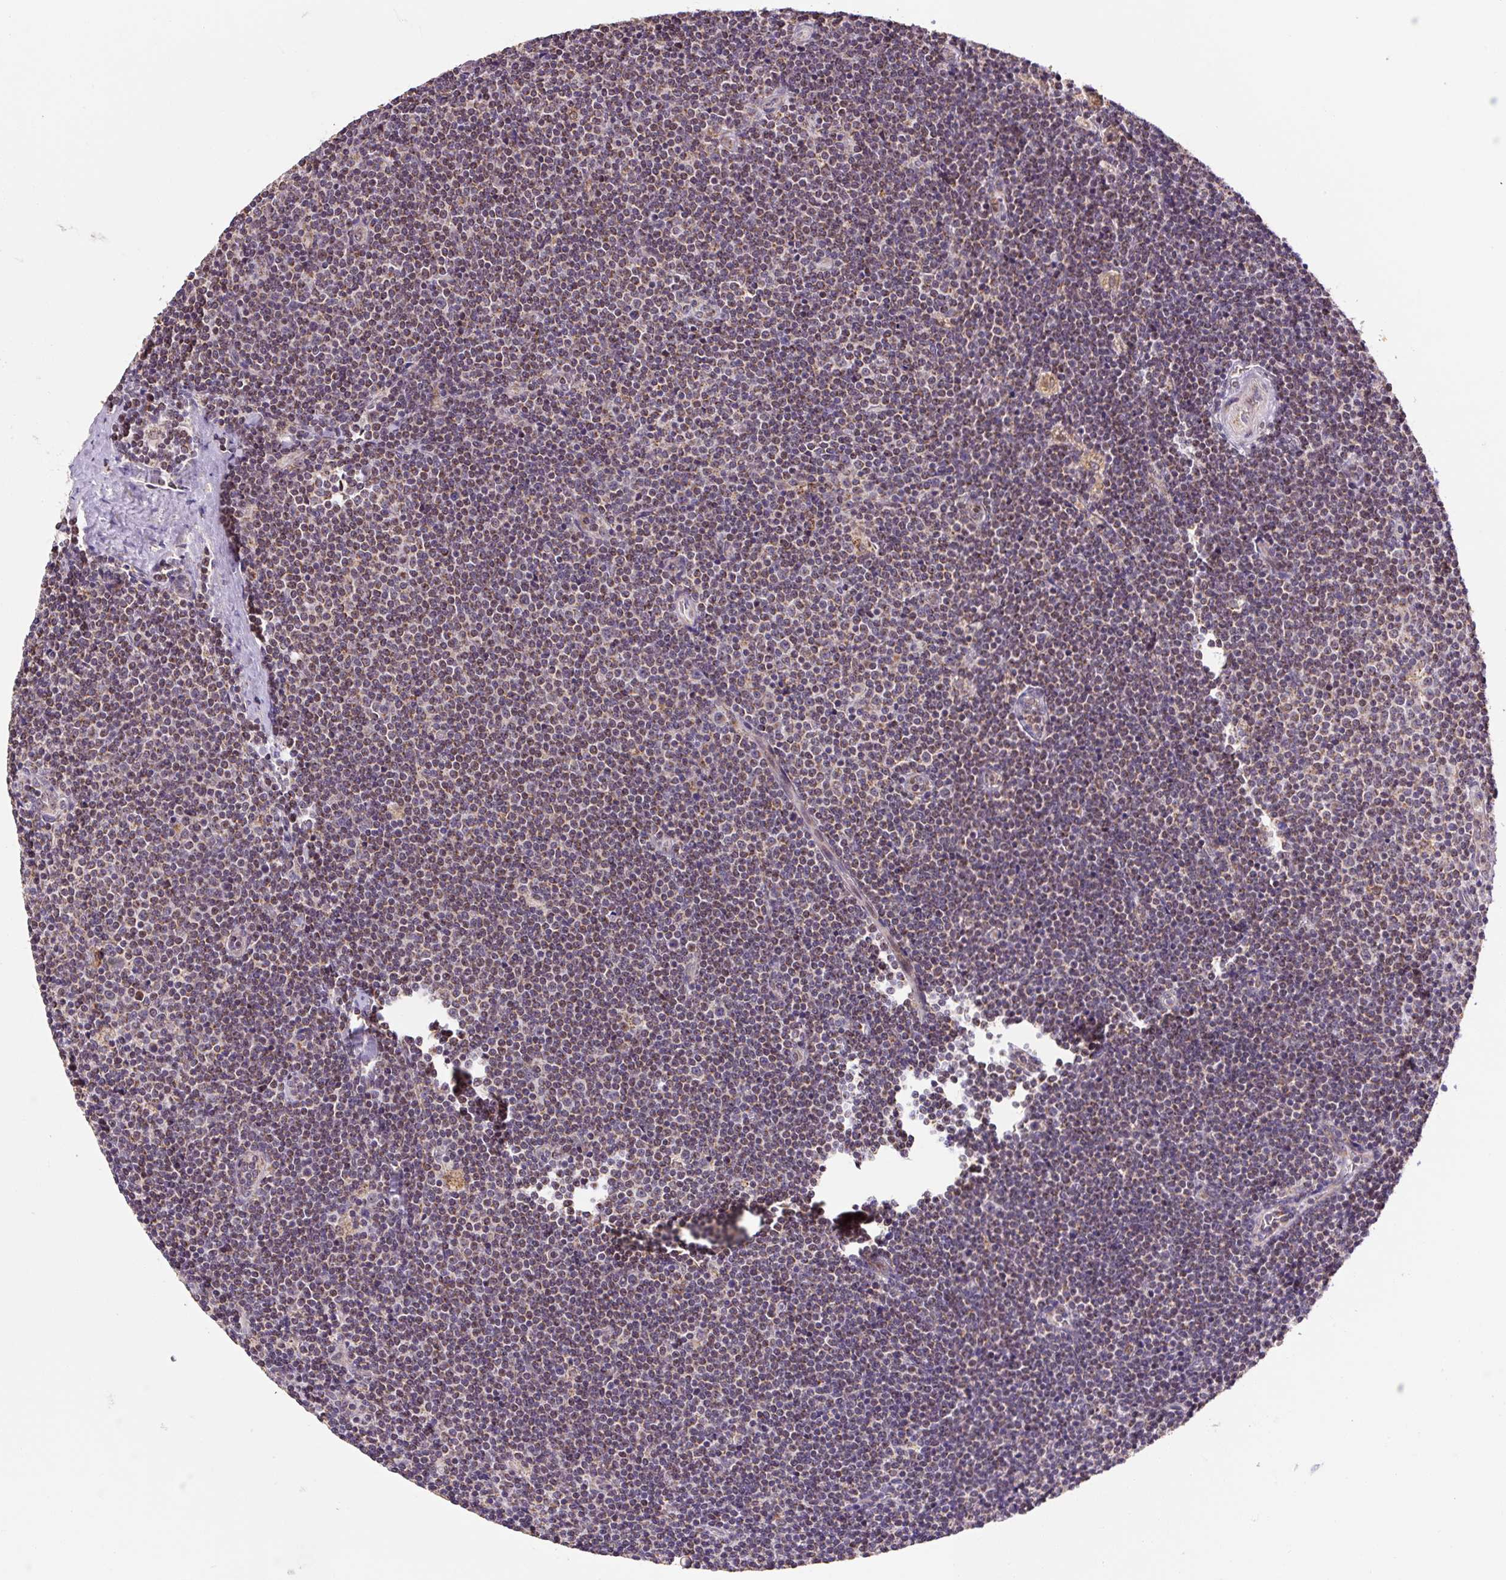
{"staining": {"intensity": "moderate", "quantity": ">75%", "location": "cytoplasmic/membranous"}, "tissue": "lymphoma", "cell_type": "Tumor cells", "image_type": "cancer", "snomed": [{"axis": "morphology", "description": "Malignant lymphoma, non-Hodgkin's type, Low grade"}, {"axis": "topography", "description": "Lymph node"}], "caption": "IHC photomicrograph of neoplastic tissue: human low-grade malignant lymphoma, non-Hodgkin's type stained using immunohistochemistry exhibits medium levels of moderate protein expression localized specifically in the cytoplasmic/membranous of tumor cells, appearing as a cytoplasmic/membranous brown color.", "gene": "MFSD9", "patient": {"sex": "male", "age": 48}}